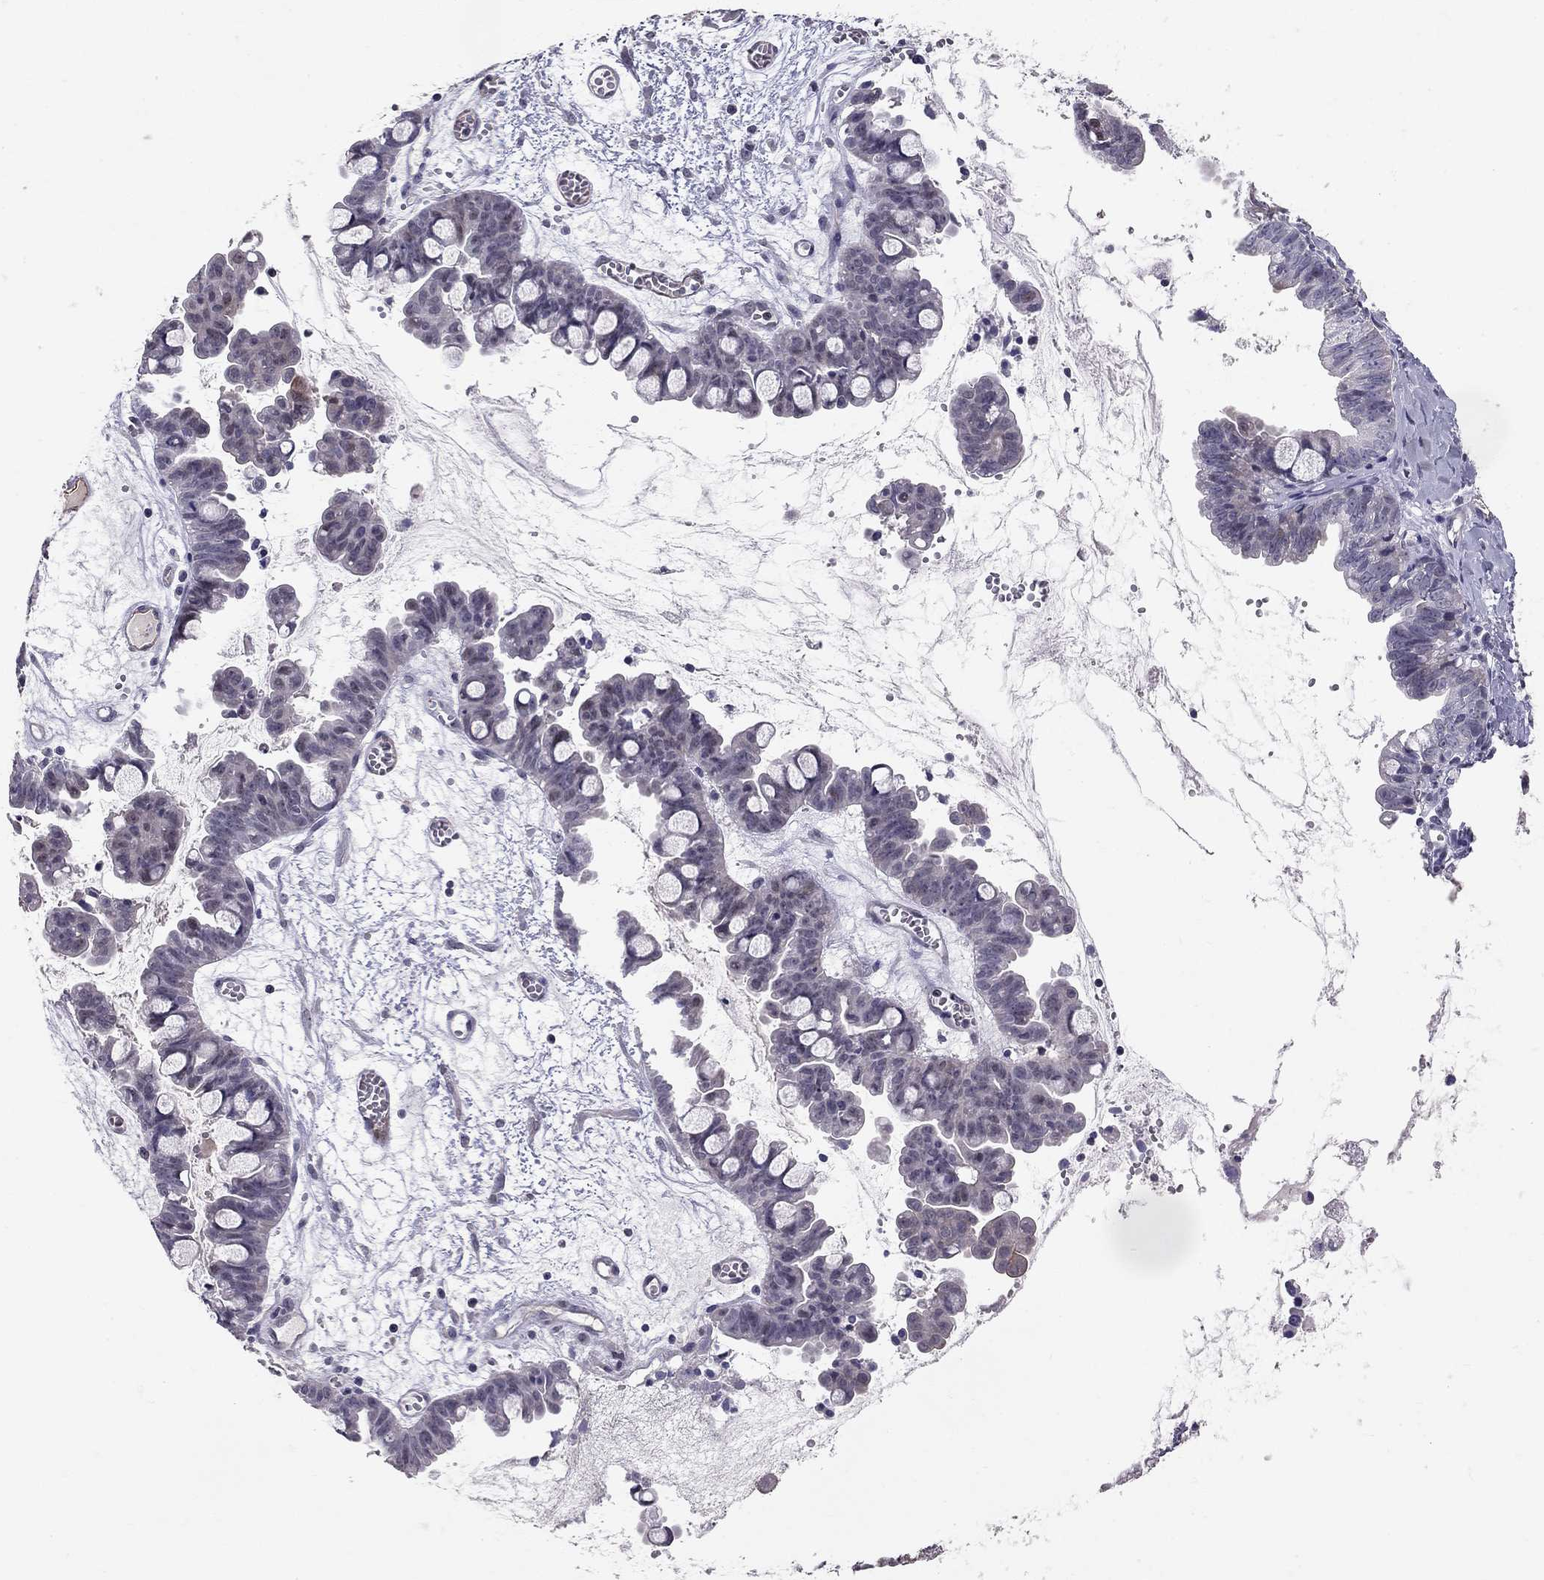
{"staining": {"intensity": "negative", "quantity": "none", "location": "none"}, "tissue": "ovarian cancer", "cell_type": "Tumor cells", "image_type": "cancer", "snomed": [{"axis": "morphology", "description": "Cystadenocarcinoma, mucinous, NOS"}, {"axis": "topography", "description": "Ovary"}], "caption": "A photomicrograph of ovarian mucinous cystadenocarcinoma stained for a protein displays no brown staining in tumor cells.", "gene": "GJB4", "patient": {"sex": "female", "age": 63}}